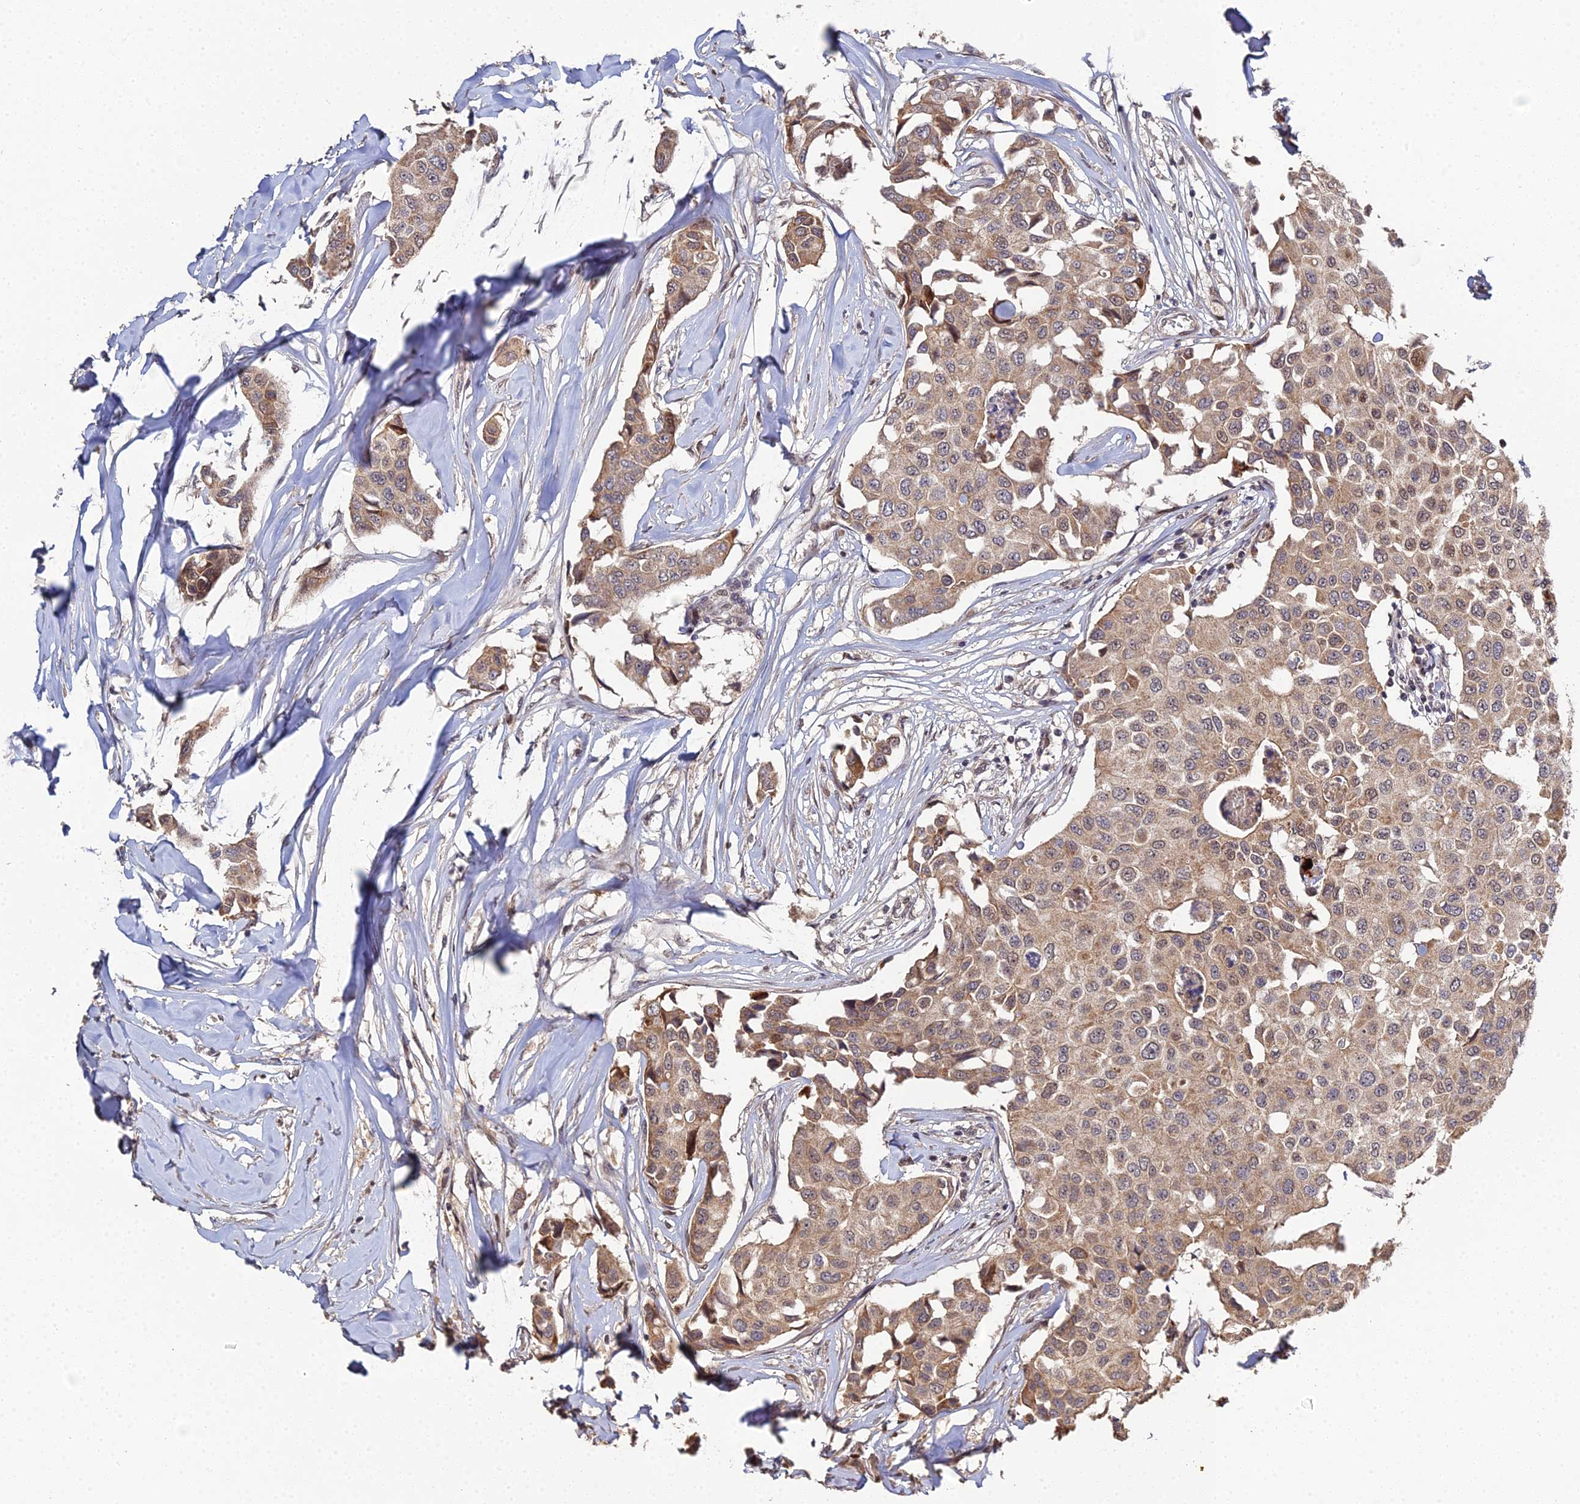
{"staining": {"intensity": "moderate", "quantity": ">75%", "location": "cytoplasmic/membranous,nuclear"}, "tissue": "breast cancer", "cell_type": "Tumor cells", "image_type": "cancer", "snomed": [{"axis": "morphology", "description": "Duct carcinoma"}, {"axis": "topography", "description": "Breast"}], "caption": "A brown stain shows moderate cytoplasmic/membranous and nuclear expression of a protein in human breast intraductal carcinoma tumor cells.", "gene": "ERCC5", "patient": {"sex": "female", "age": 80}}